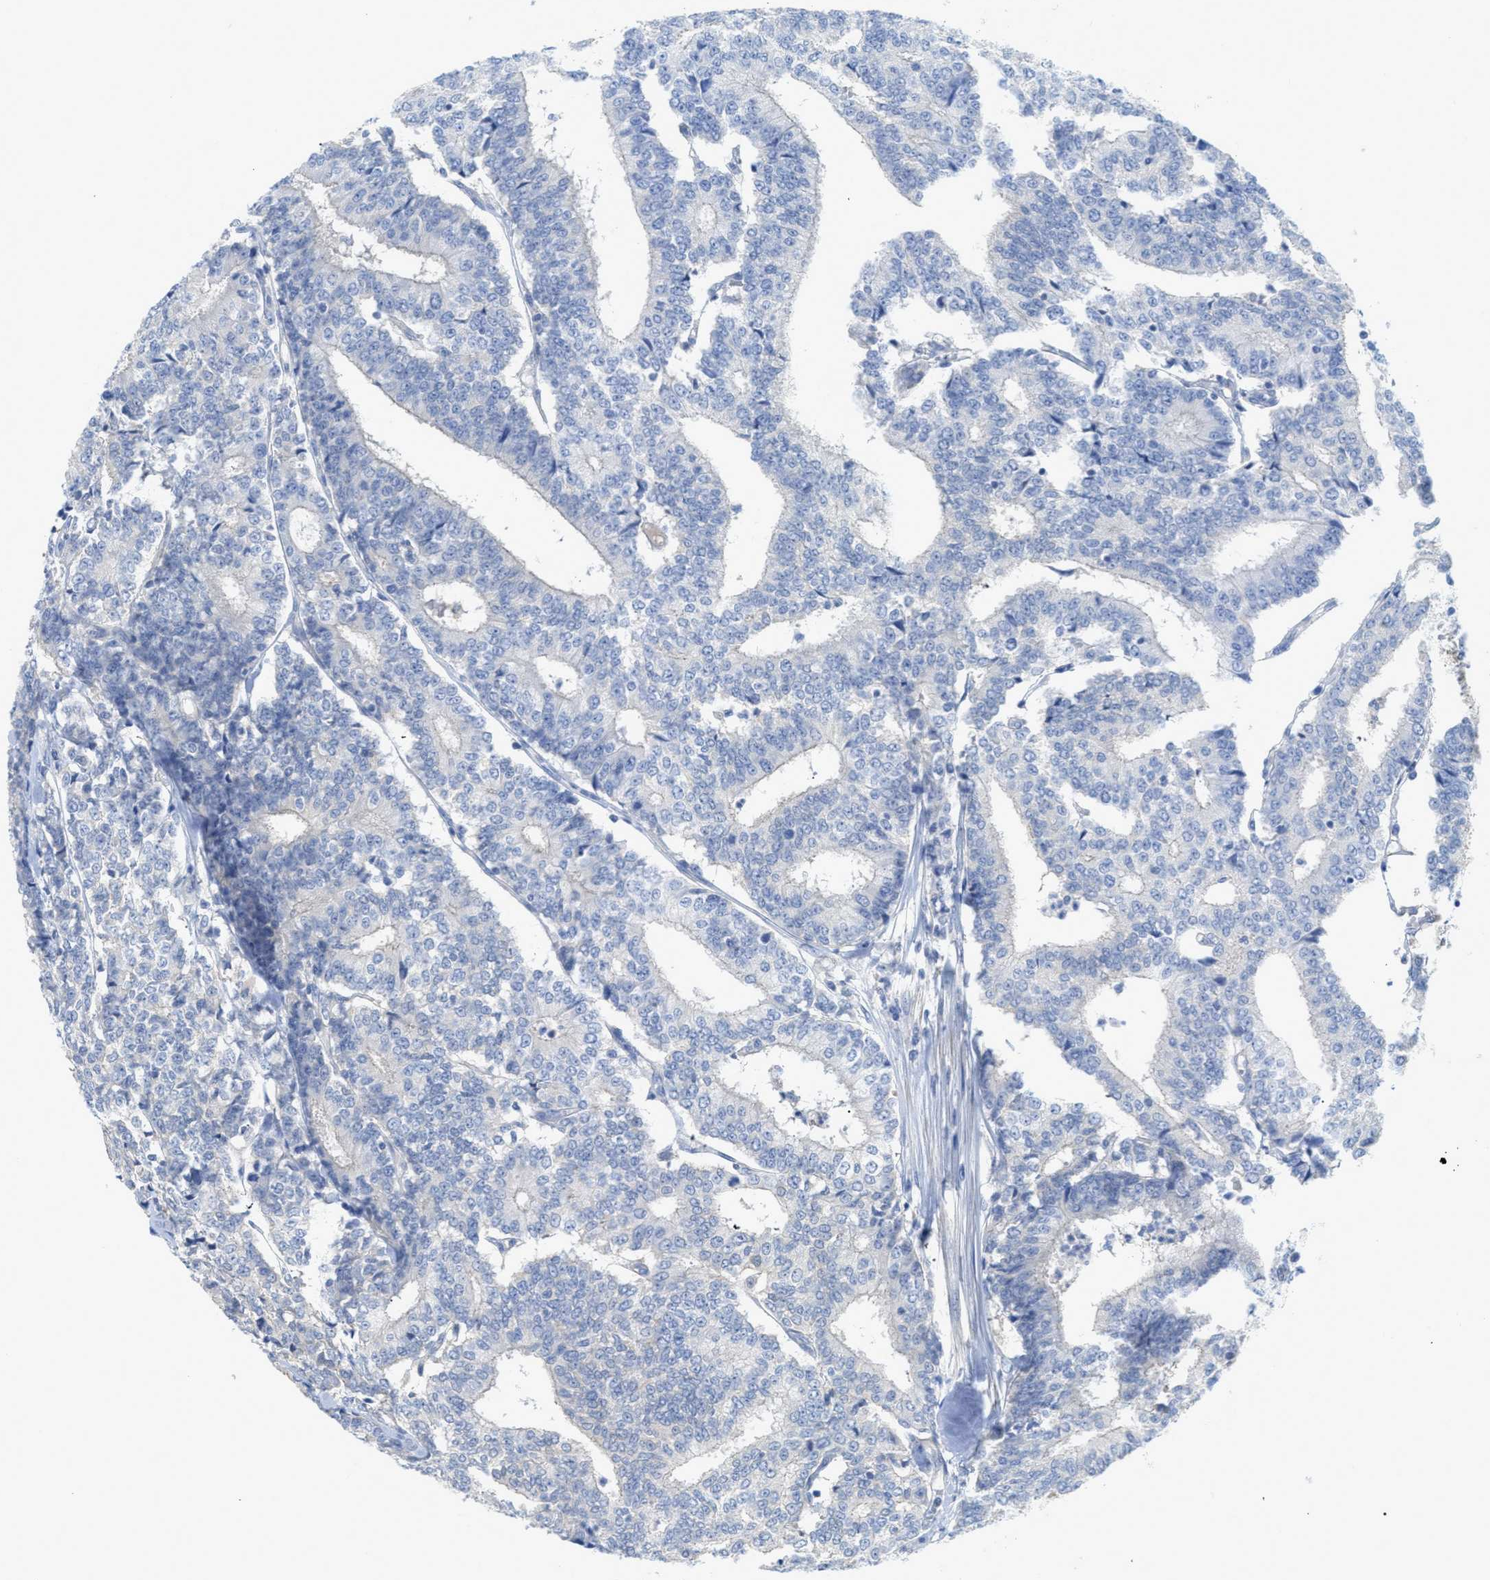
{"staining": {"intensity": "negative", "quantity": "none", "location": "none"}, "tissue": "prostate cancer", "cell_type": "Tumor cells", "image_type": "cancer", "snomed": [{"axis": "morphology", "description": "Normal tissue, NOS"}, {"axis": "morphology", "description": "Adenocarcinoma, High grade"}, {"axis": "topography", "description": "Prostate"}, {"axis": "topography", "description": "Seminal veicle"}], "caption": "This micrograph is of prostate adenocarcinoma (high-grade) stained with IHC to label a protein in brown with the nuclei are counter-stained blue. There is no positivity in tumor cells.", "gene": "MYL3", "patient": {"sex": "male", "age": 55}}